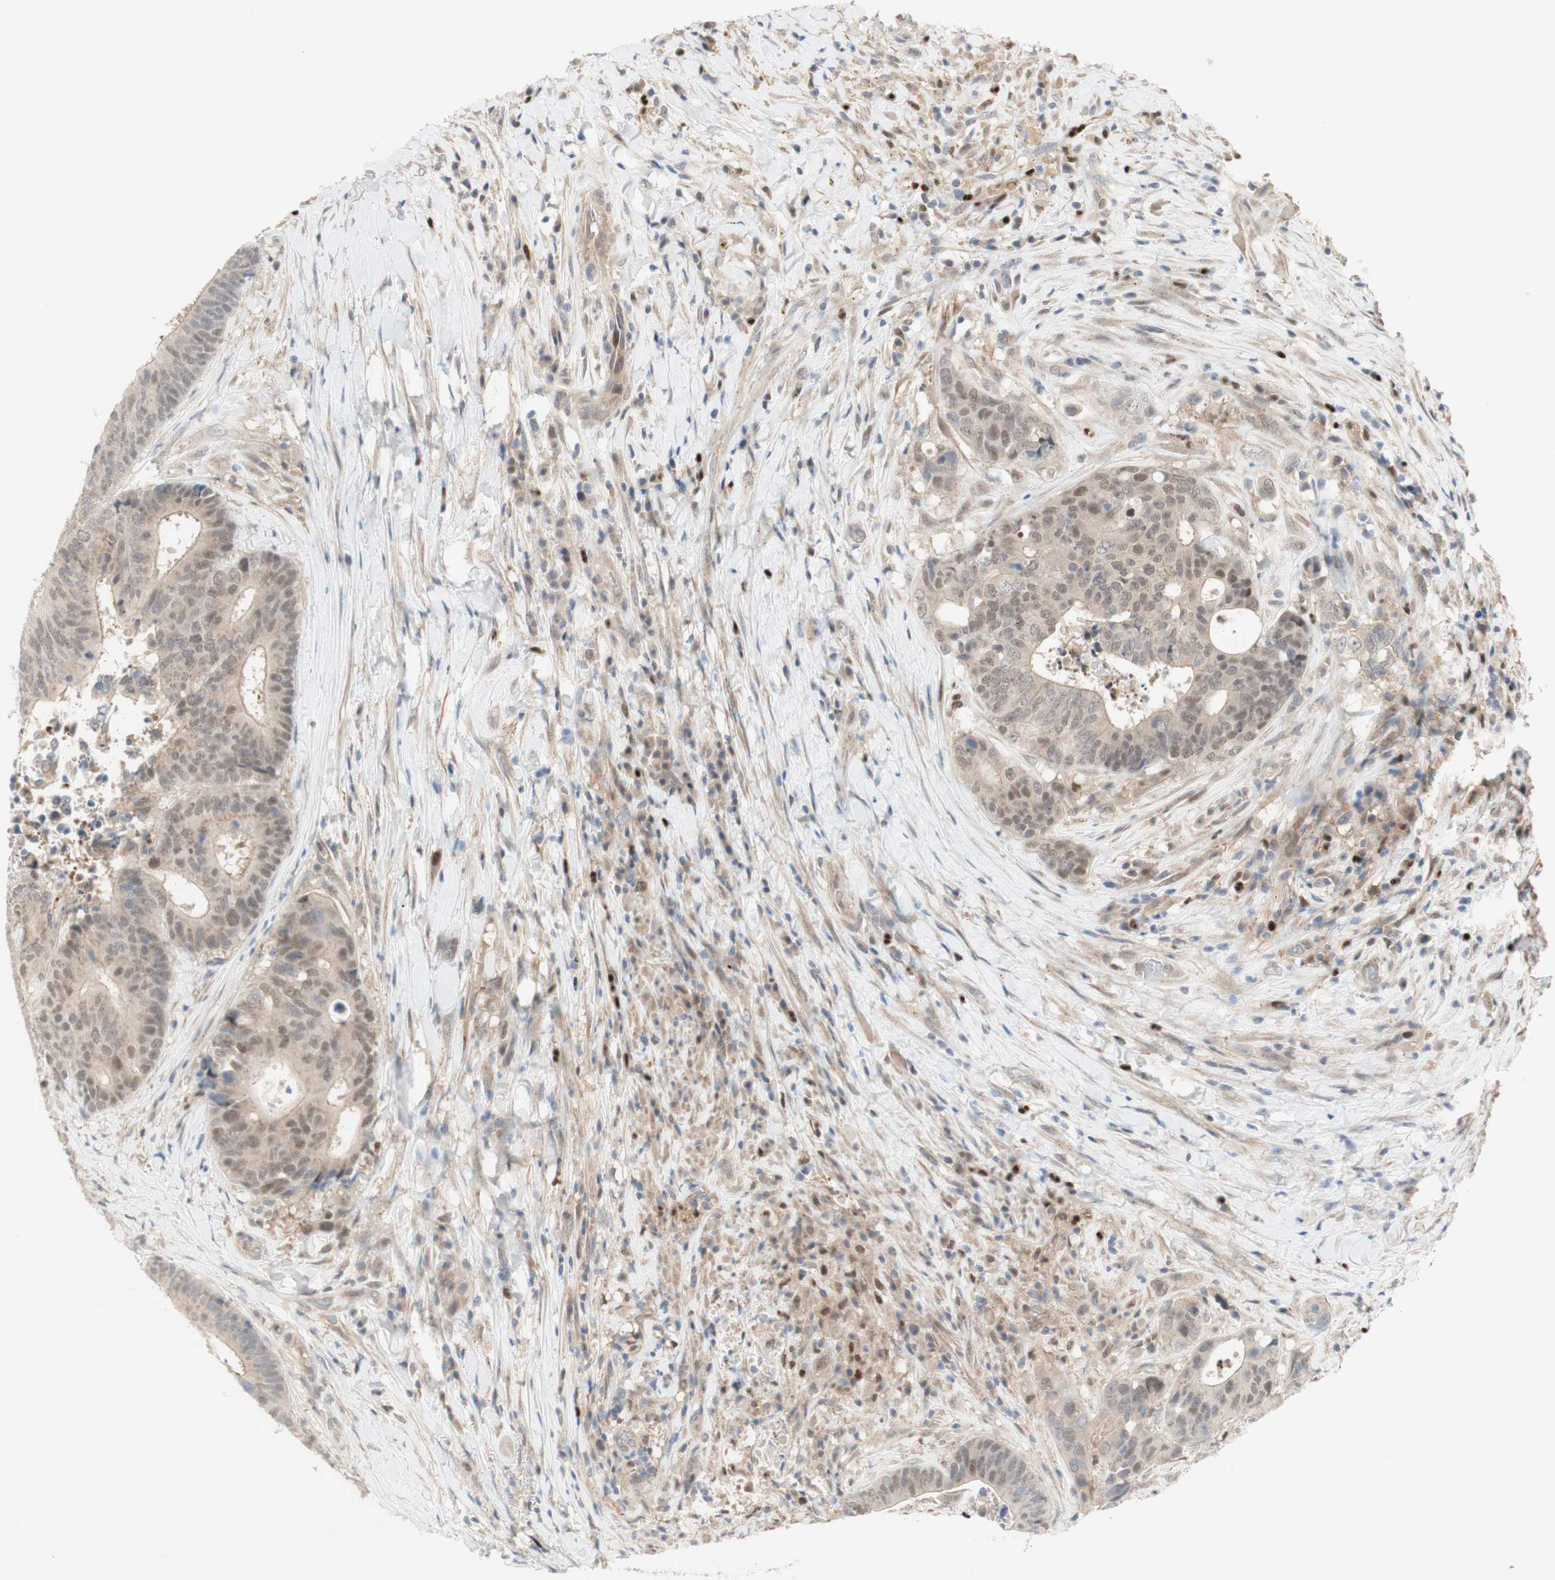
{"staining": {"intensity": "weak", "quantity": "25%-75%", "location": "nuclear"}, "tissue": "colorectal cancer", "cell_type": "Tumor cells", "image_type": "cancer", "snomed": [{"axis": "morphology", "description": "Adenocarcinoma, NOS"}, {"axis": "topography", "description": "Rectum"}], "caption": "This is a photomicrograph of immunohistochemistry (IHC) staining of colorectal cancer (adenocarcinoma), which shows weak staining in the nuclear of tumor cells.", "gene": "RFNG", "patient": {"sex": "male", "age": 72}}